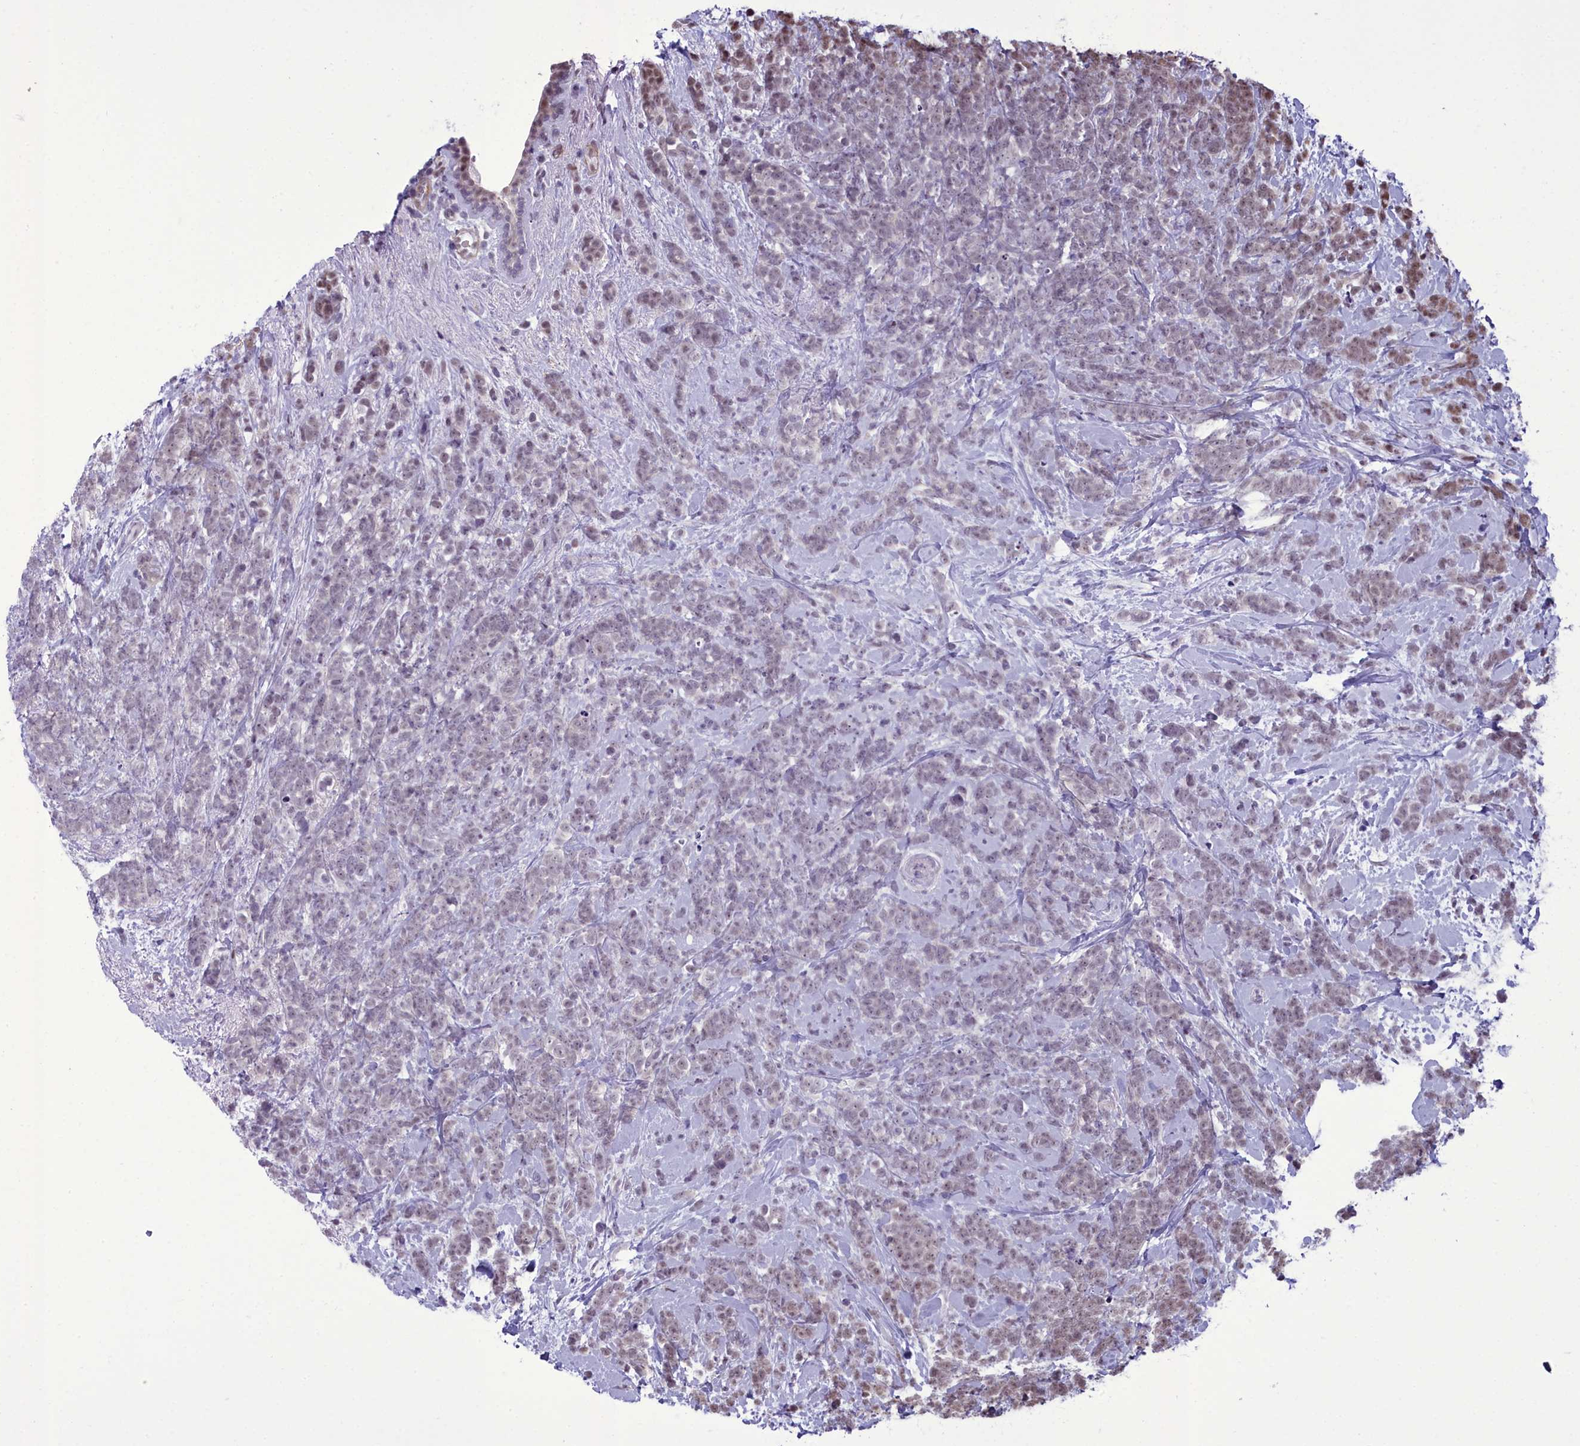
{"staining": {"intensity": "moderate", "quantity": "<25%", "location": "nuclear"}, "tissue": "breast cancer", "cell_type": "Tumor cells", "image_type": "cancer", "snomed": [{"axis": "morphology", "description": "Lobular carcinoma"}, {"axis": "topography", "description": "Breast"}], "caption": "Lobular carcinoma (breast) was stained to show a protein in brown. There is low levels of moderate nuclear expression in about <25% of tumor cells. (IHC, brightfield microscopy, high magnification).", "gene": "CEACAM19", "patient": {"sex": "female", "age": 58}}